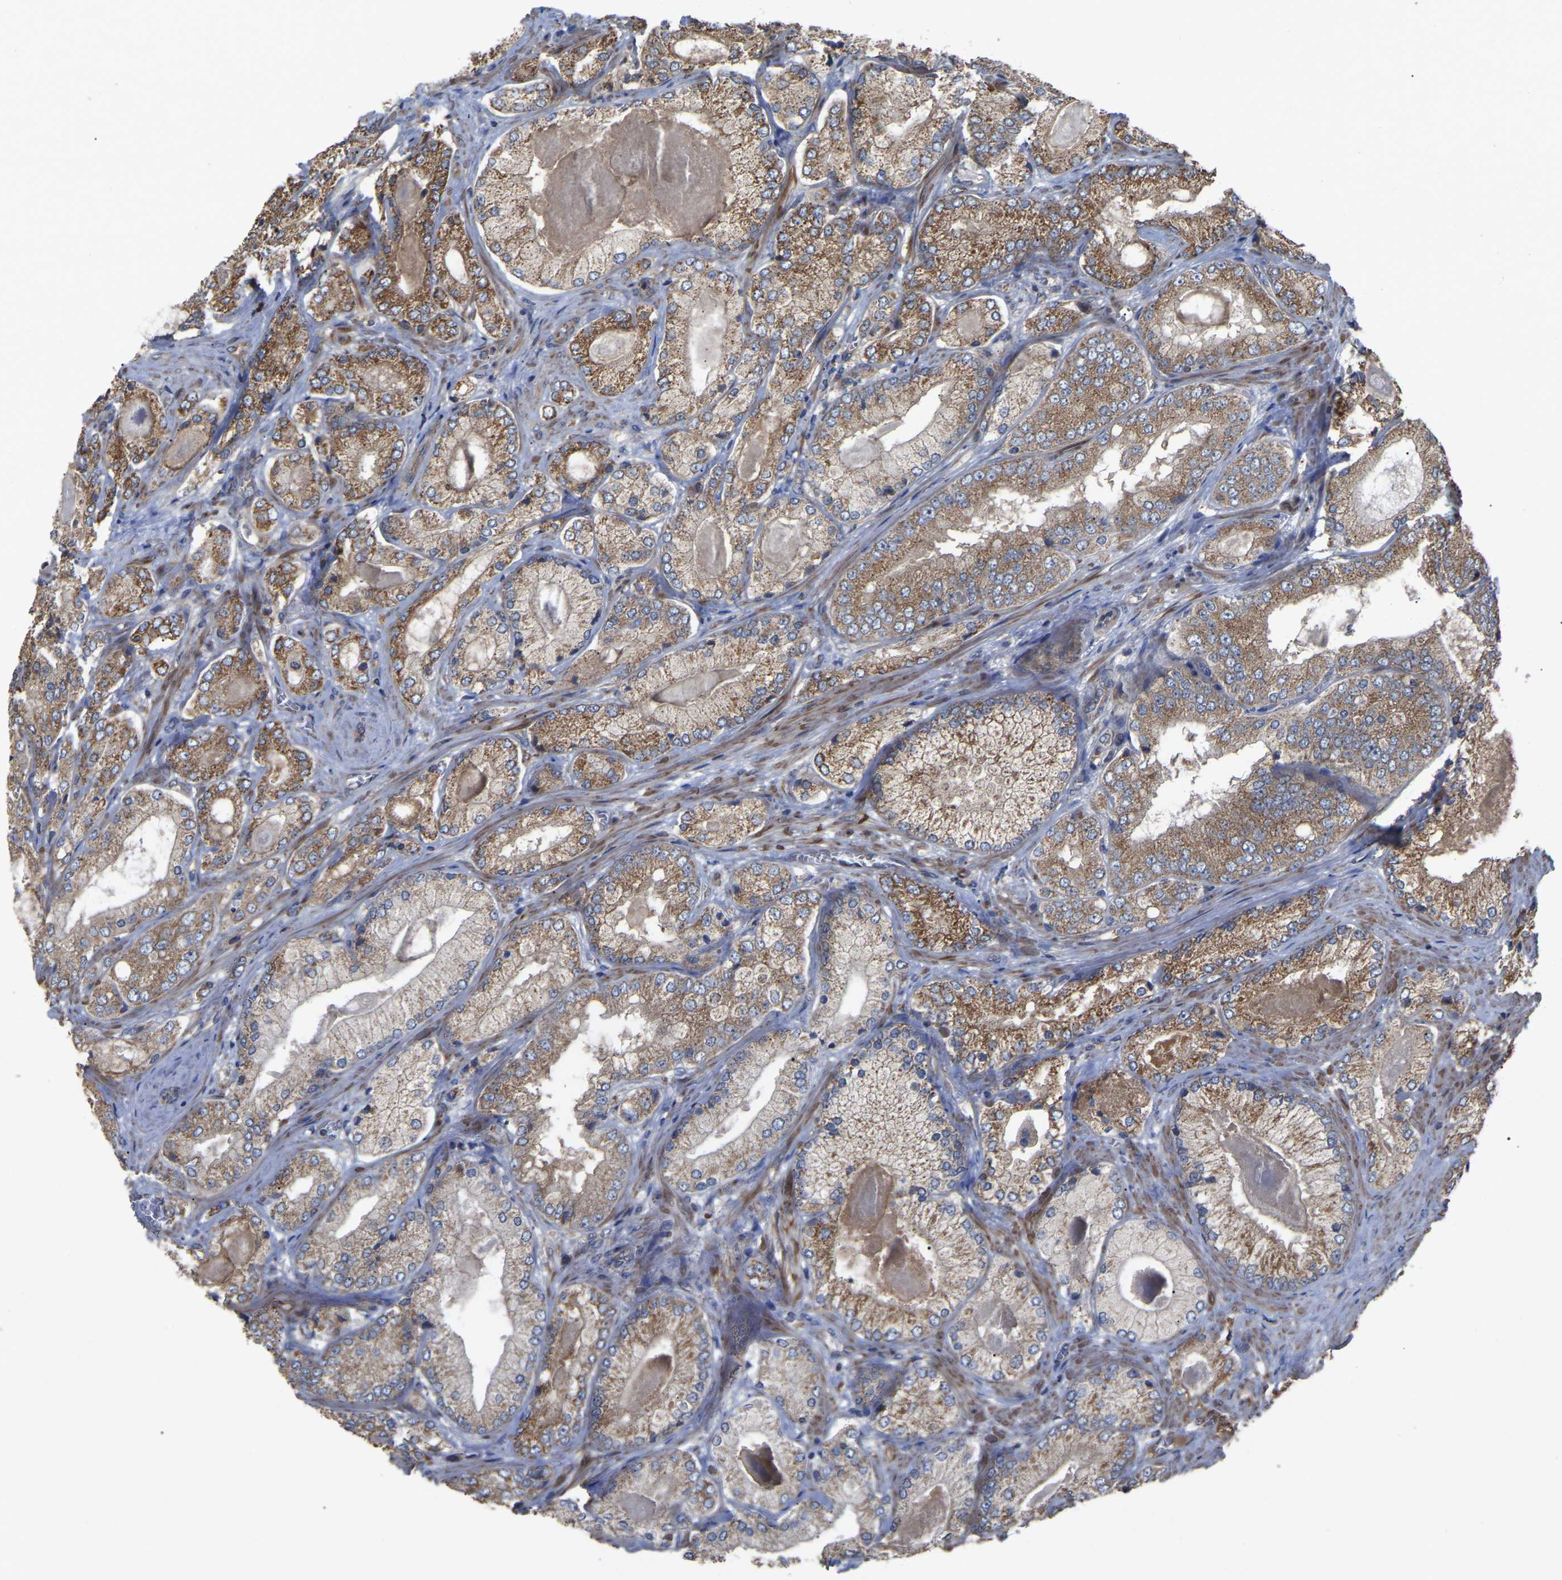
{"staining": {"intensity": "moderate", "quantity": ">75%", "location": "cytoplasmic/membranous"}, "tissue": "prostate cancer", "cell_type": "Tumor cells", "image_type": "cancer", "snomed": [{"axis": "morphology", "description": "Adenocarcinoma, Low grade"}, {"axis": "topography", "description": "Prostate"}], "caption": "This is an image of IHC staining of prostate adenocarcinoma (low-grade), which shows moderate expression in the cytoplasmic/membranous of tumor cells.", "gene": "GCC1", "patient": {"sex": "male", "age": 65}}